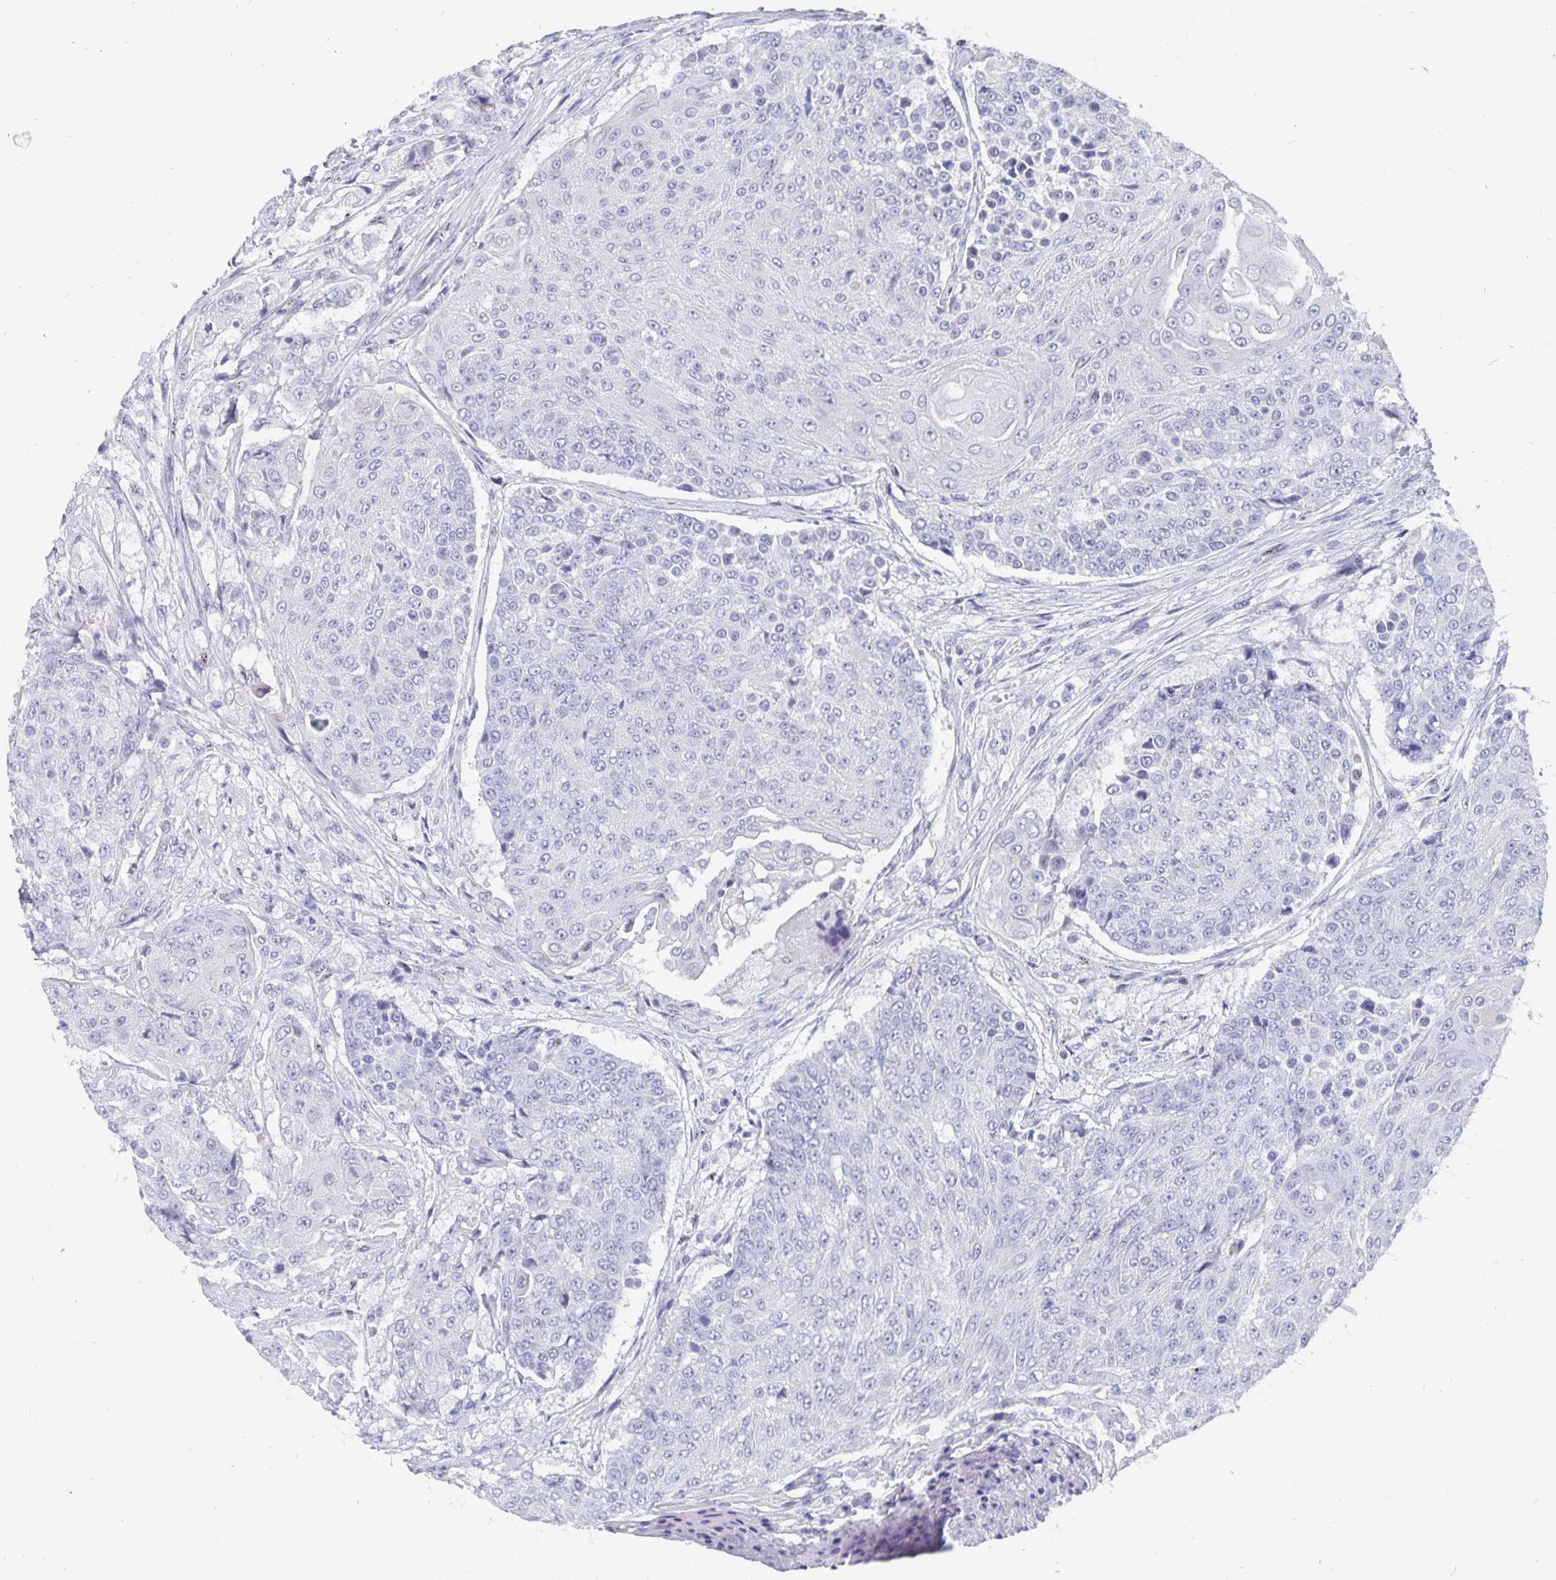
{"staining": {"intensity": "negative", "quantity": "none", "location": "none"}, "tissue": "urothelial cancer", "cell_type": "Tumor cells", "image_type": "cancer", "snomed": [{"axis": "morphology", "description": "Urothelial carcinoma, High grade"}, {"axis": "topography", "description": "Urinary bladder"}], "caption": "An immunohistochemistry photomicrograph of urothelial cancer is shown. There is no staining in tumor cells of urothelial cancer. (DAB IHC visualized using brightfield microscopy, high magnification).", "gene": "SMOC1", "patient": {"sex": "female", "age": 63}}